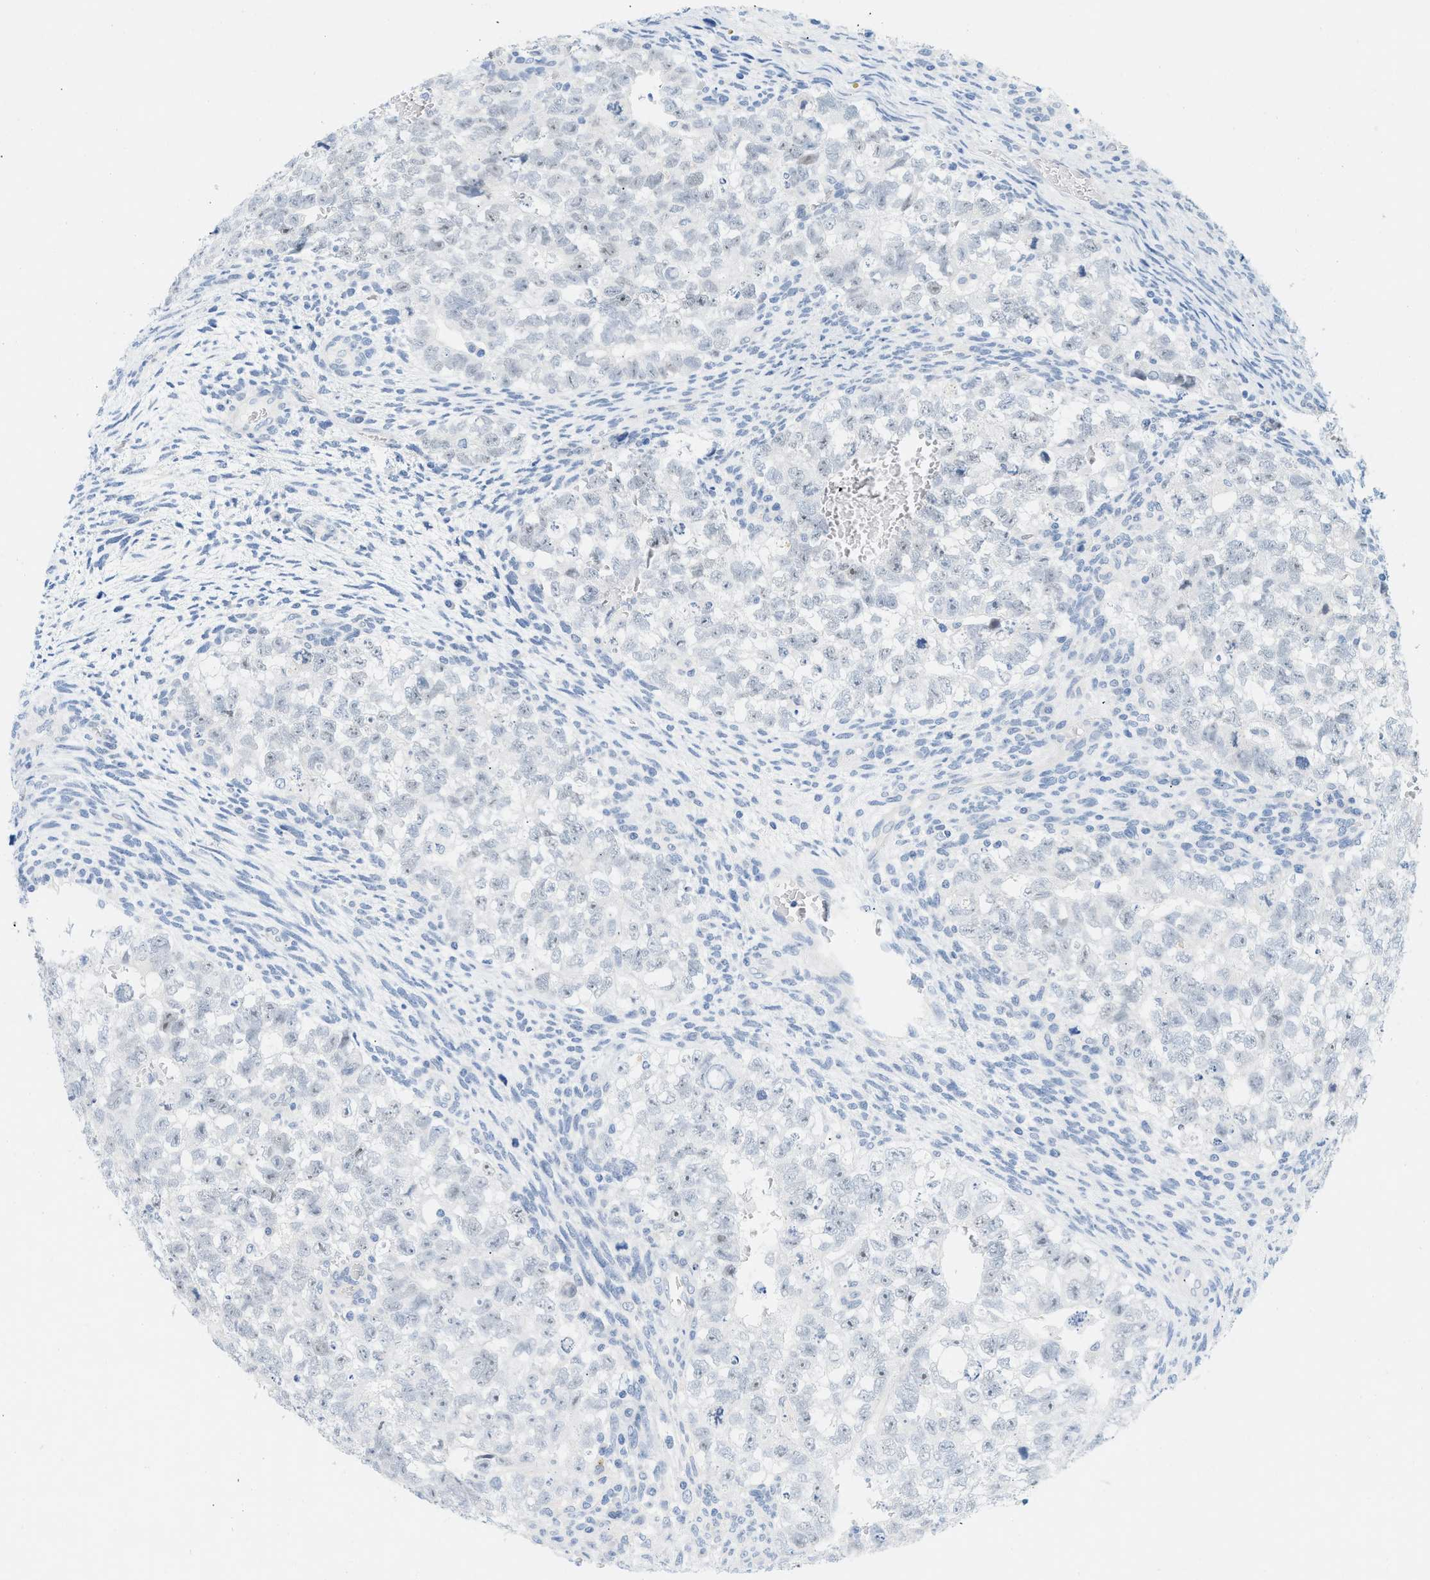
{"staining": {"intensity": "negative", "quantity": "none", "location": "none"}, "tissue": "testis cancer", "cell_type": "Tumor cells", "image_type": "cancer", "snomed": [{"axis": "morphology", "description": "Seminoma, NOS"}, {"axis": "morphology", "description": "Carcinoma, Embryonal, NOS"}, {"axis": "topography", "description": "Testis"}], "caption": "Immunohistochemistry image of neoplastic tissue: human embryonal carcinoma (testis) stained with DAB exhibits no significant protein positivity in tumor cells. Nuclei are stained in blue.", "gene": "HLTF", "patient": {"sex": "male", "age": 38}}